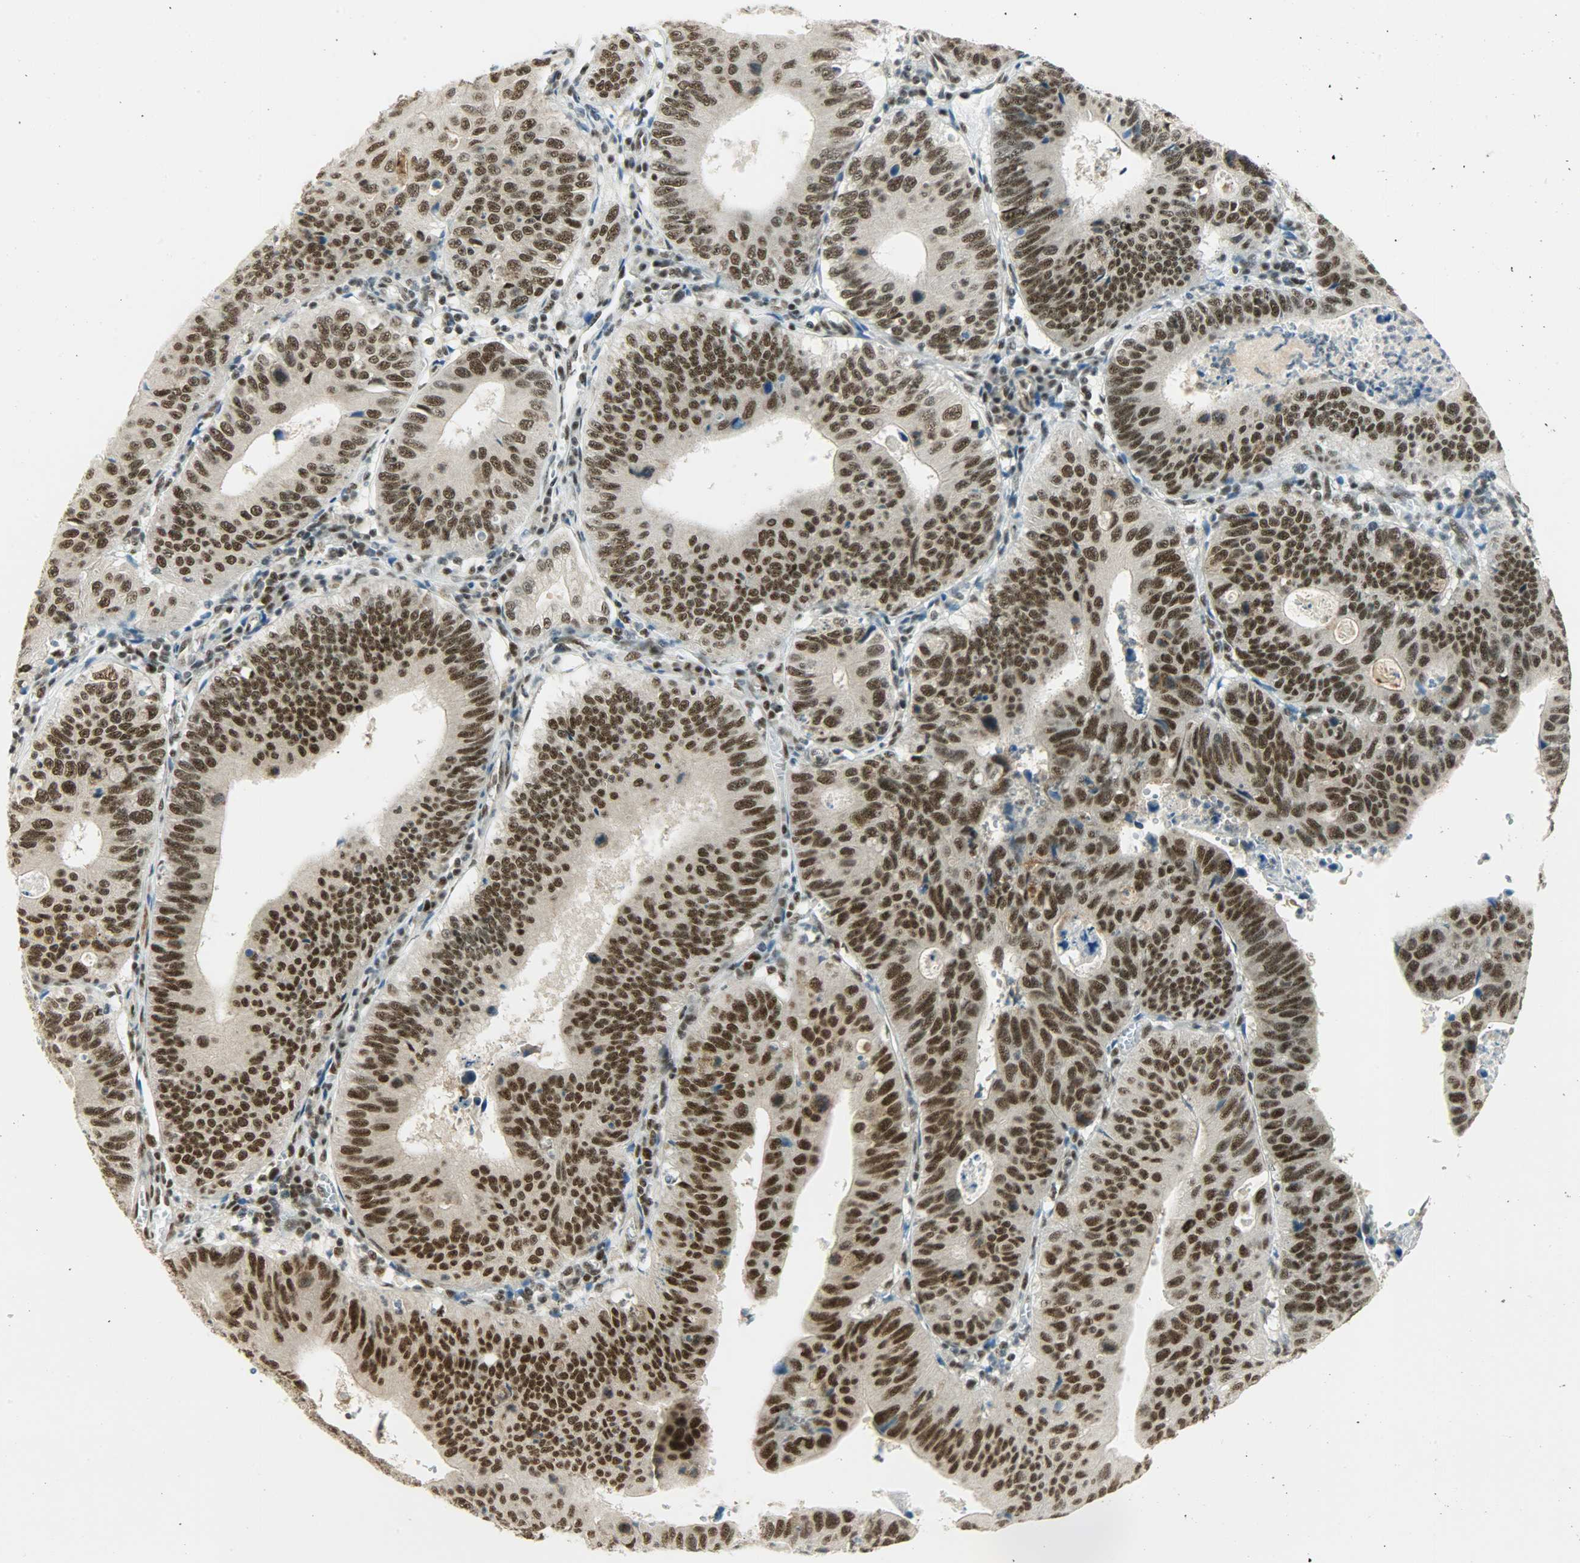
{"staining": {"intensity": "strong", "quantity": ">75%", "location": "nuclear"}, "tissue": "stomach cancer", "cell_type": "Tumor cells", "image_type": "cancer", "snomed": [{"axis": "morphology", "description": "Adenocarcinoma, NOS"}, {"axis": "topography", "description": "Stomach"}], "caption": "Human stomach cancer stained for a protein (brown) shows strong nuclear positive staining in about >75% of tumor cells.", "gene": "SUGP1", "patient": {"sex": "male", "age": 59}}